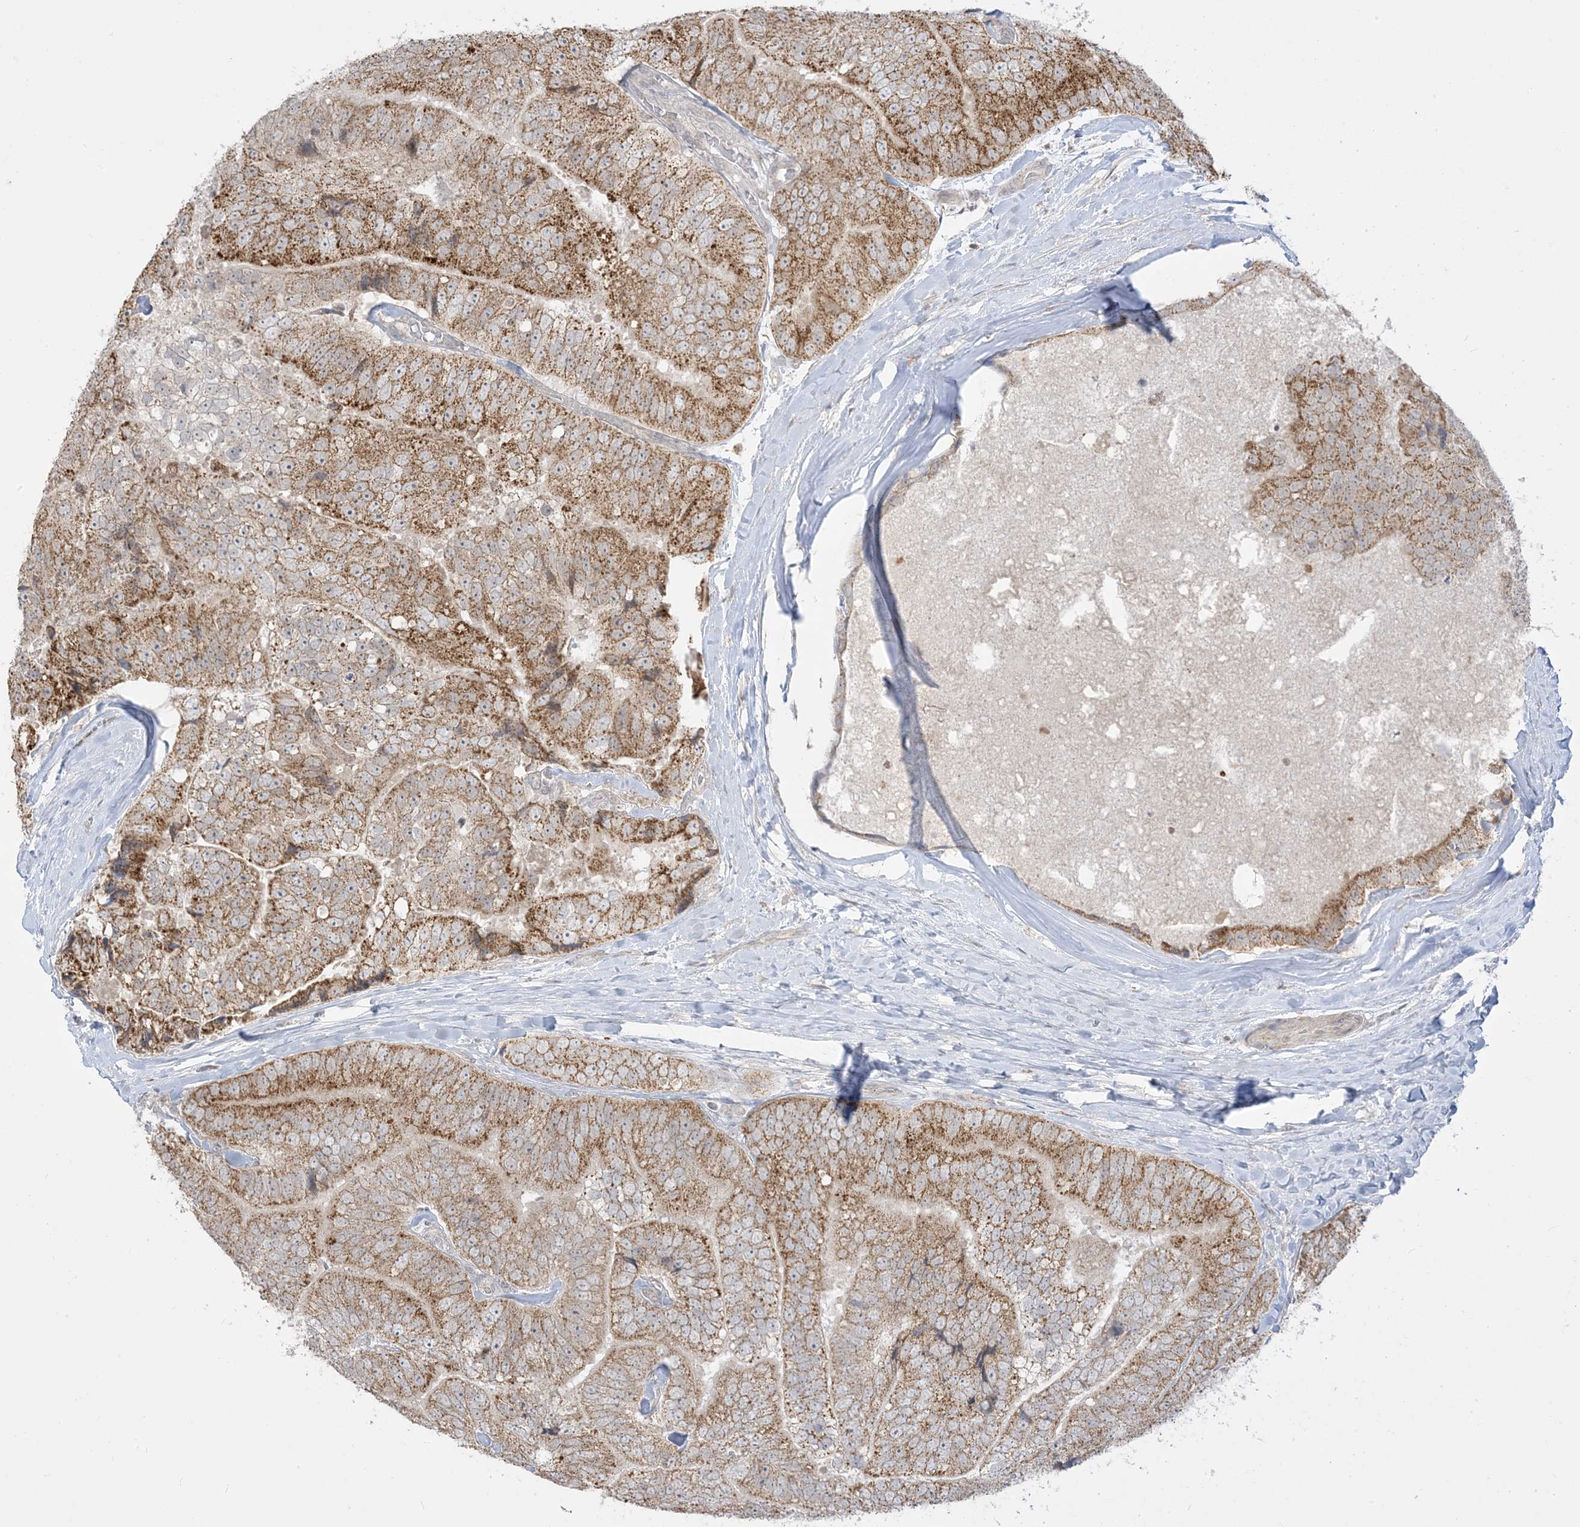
{"staining": {"intensity": "moderate", "quantity": ">75%", "location": "cytoplasmic/membranous"}, "tissue": "prostate cancer", "cell_type": "Tumor cells", "image_type": "cancer", "snomed": [{"axis": "morphology", "description": "Adenocarcinoma, High grade"}, {"axis": "topography", "description": "Prostate"}], "caption": "Protein staining of adenocarcinoma (high-grade) (prostate) tissue displays moderate cytoplasmic/membranous expression in approximately >75% of tumor cells.", "gene": "KANSL3", "patient": {"sex": "male", "age": 70}}